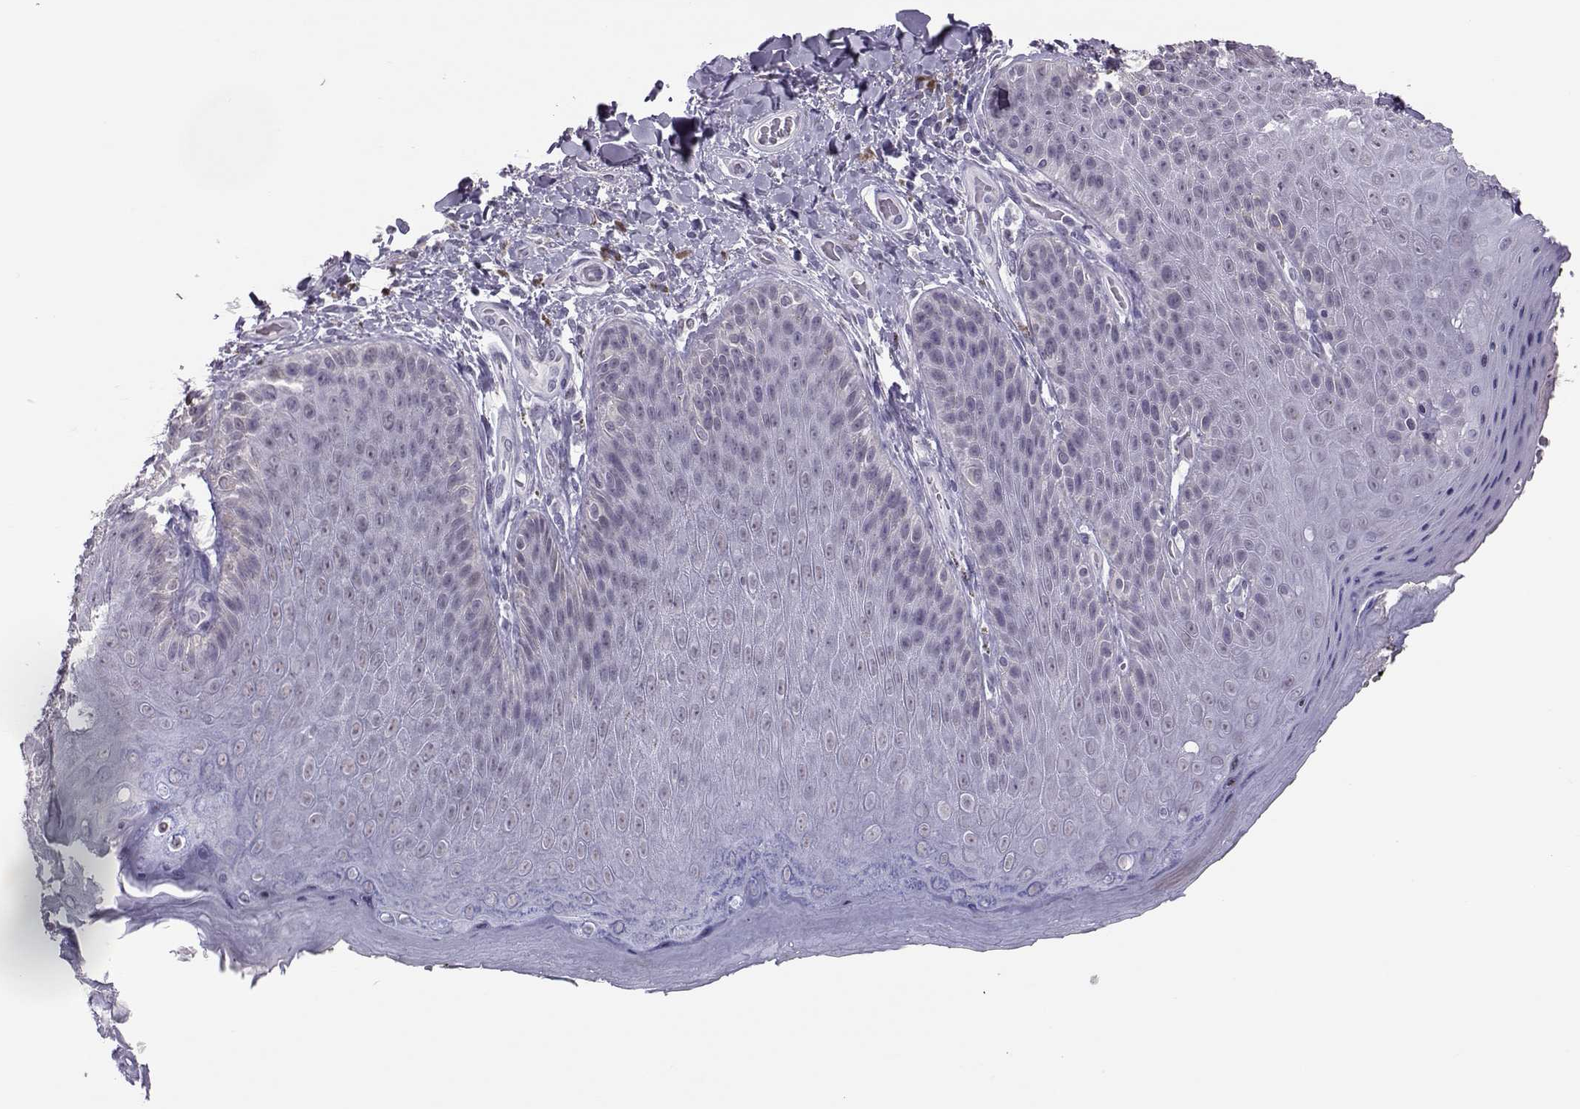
{"staining": {"intensity": "negative", "quantity": "none", "location": "none"}, "tissue": "skin", "cell_type": "Epidermal cells", "image_type": "normal", "snomed": [{"axis": "morphology", "description": "Normal tissue, NOS"}, {"axis": "topography", "description": "Anal"}], "caption": "The IHC histopathology image has no significant staining in epidermal cells of skin. (Stains: DAB (3,3'-diaminobenzidine) IHC with hematoxylin counter stain, Microscopy: brightfield microscopy at high magnification).", "gene": "DNAAF1", "patient": {"sex": "male", "age": 53}}